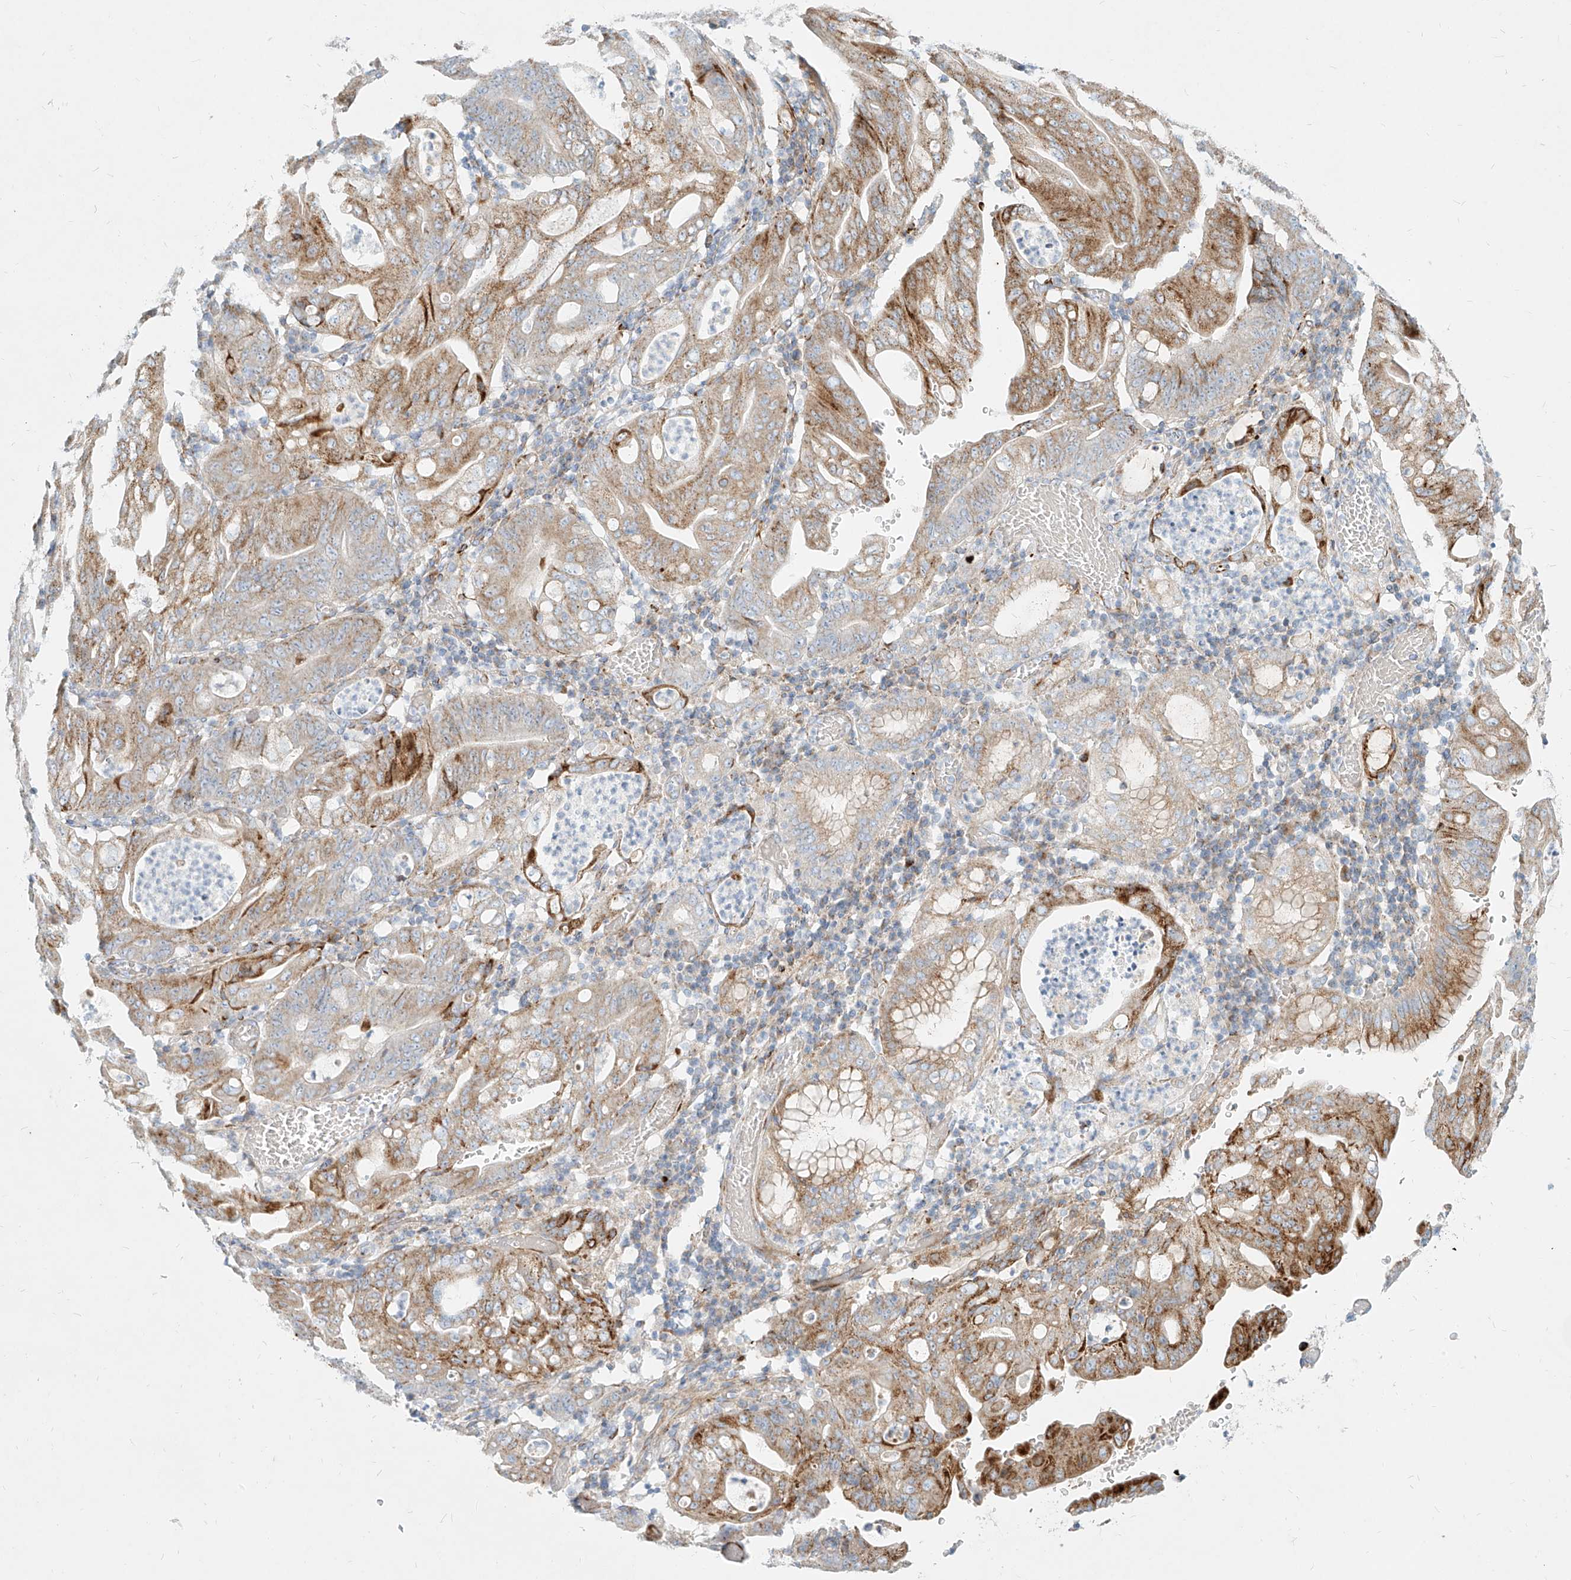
{"staining": {"intensity": "moderate", "quantity": ">75%", "location": "cytoplasmic/membranous"}, "tissue": "stomach cancer", "cell_type": "Tumor cells", "image_type": "cancer", "snomed": [{"axis": "morphology", "description": "Adenocarcinoma, NOS"}, {"axis": "topography", "description": "Stomach"}], "caption": "Stomach cancer (adenocarcinoma) tissue demonstrates moderate cytoplasmic/membranous positivity in approximately >75% of tumor cells, visualized by immunohistochemistry. The staining was performed using DAB (3,3'-diaminobenzidine), with brown indicating positive protein expression. Nuclei are stained blue with hematoxylin.", "gene": "MTX2", "patient": {"sex": "female", "age": 73}}